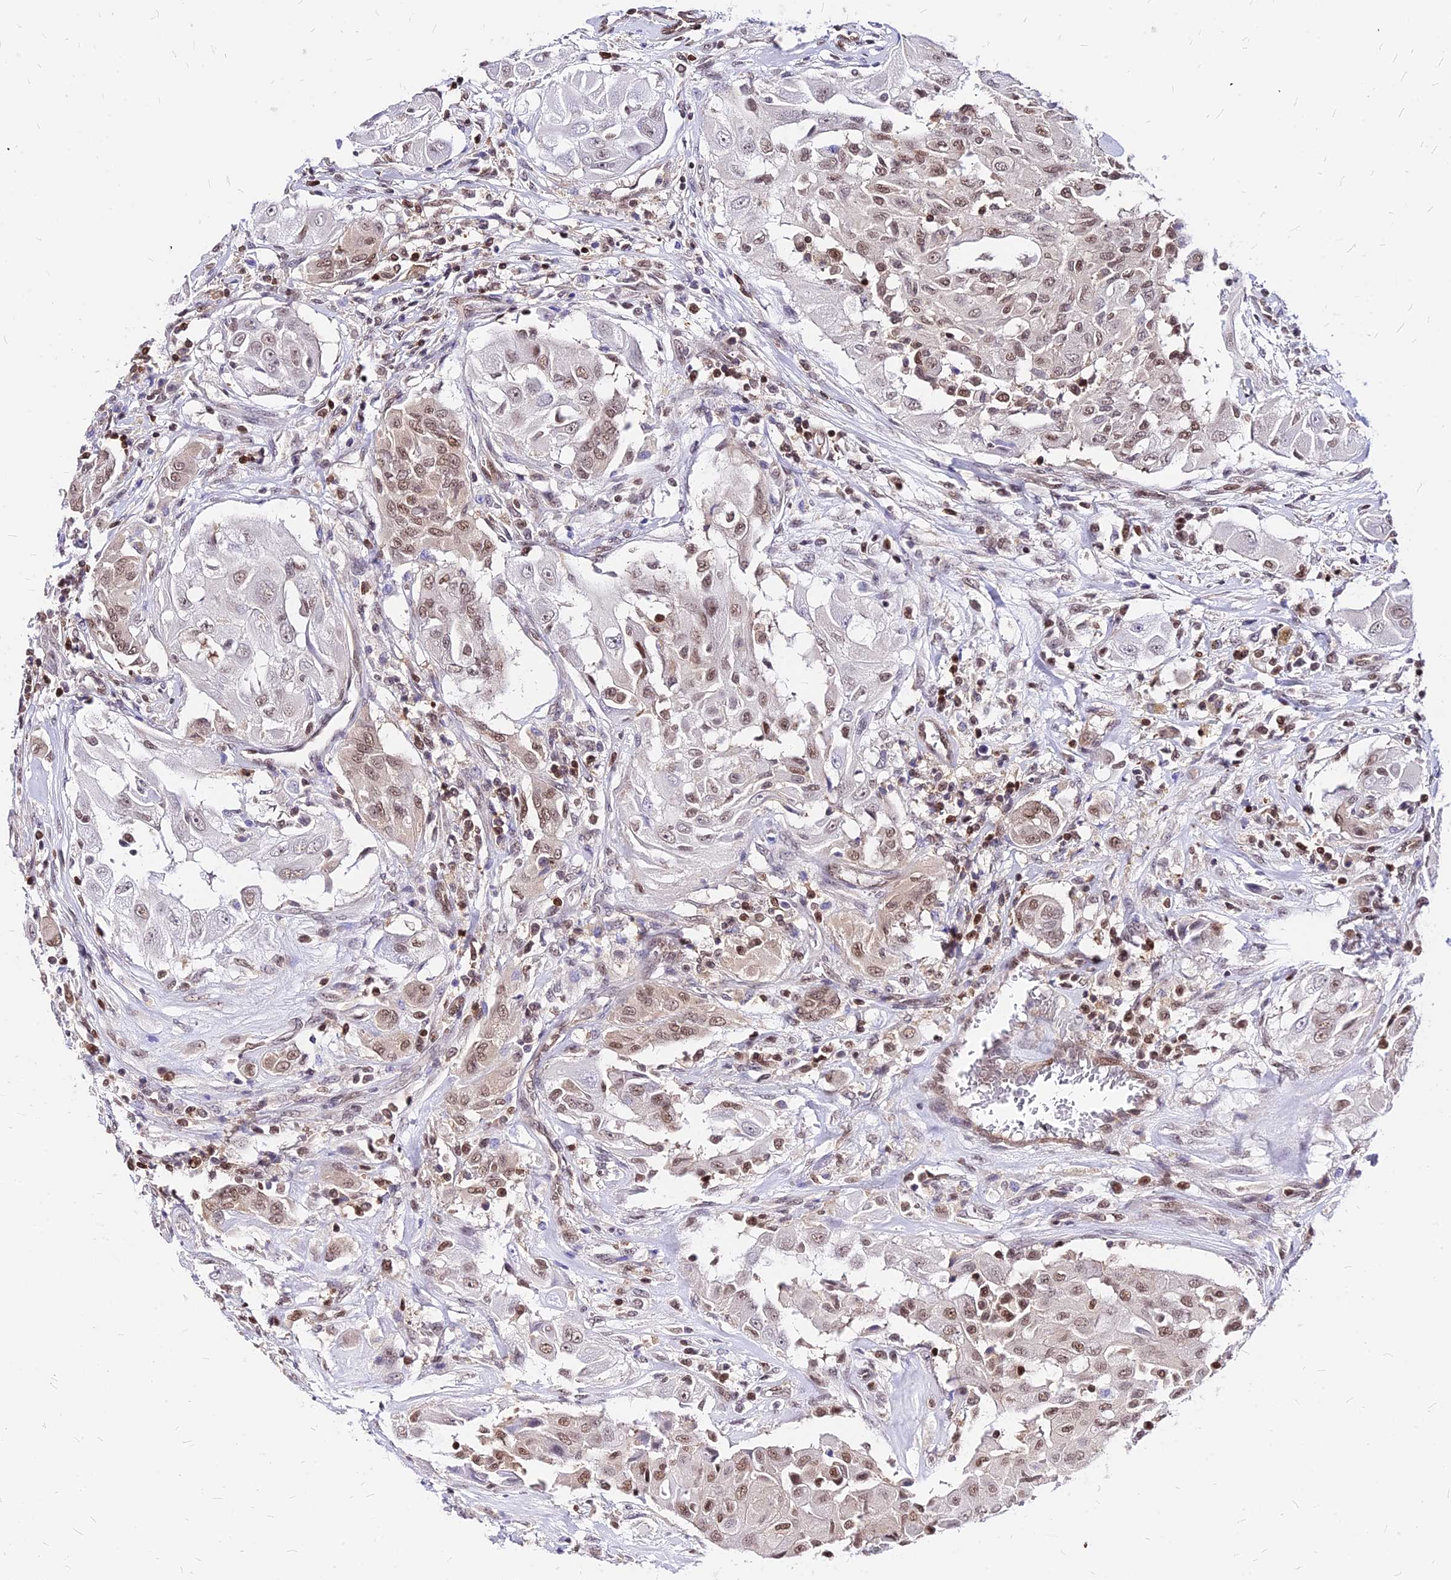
{"staining": {"intensity": "weak", "quantity": ">75%", "location": "nuclear"}, "tissue": "thyroid cancer", "cell_type": "Tumor cells", "image_type": "cancer", "snomed": [{"axis": "morphology", "description": "Papillary adenocarcinoma, NOS"}, {"axis": "topography", "description": "Thyroid gland"}], "caption": "Immunohistochemistry (IHC) image of neoplastic tissue: human thyroid cancer stained using immunohistochemistry (IHC) reveals low levels of weak protein expression localized specifically in the nuclear of tumor cells, appearing as a nuclear brown color.", "gene": "PAXX", "patient": {"sex": "female", "age": 59}}